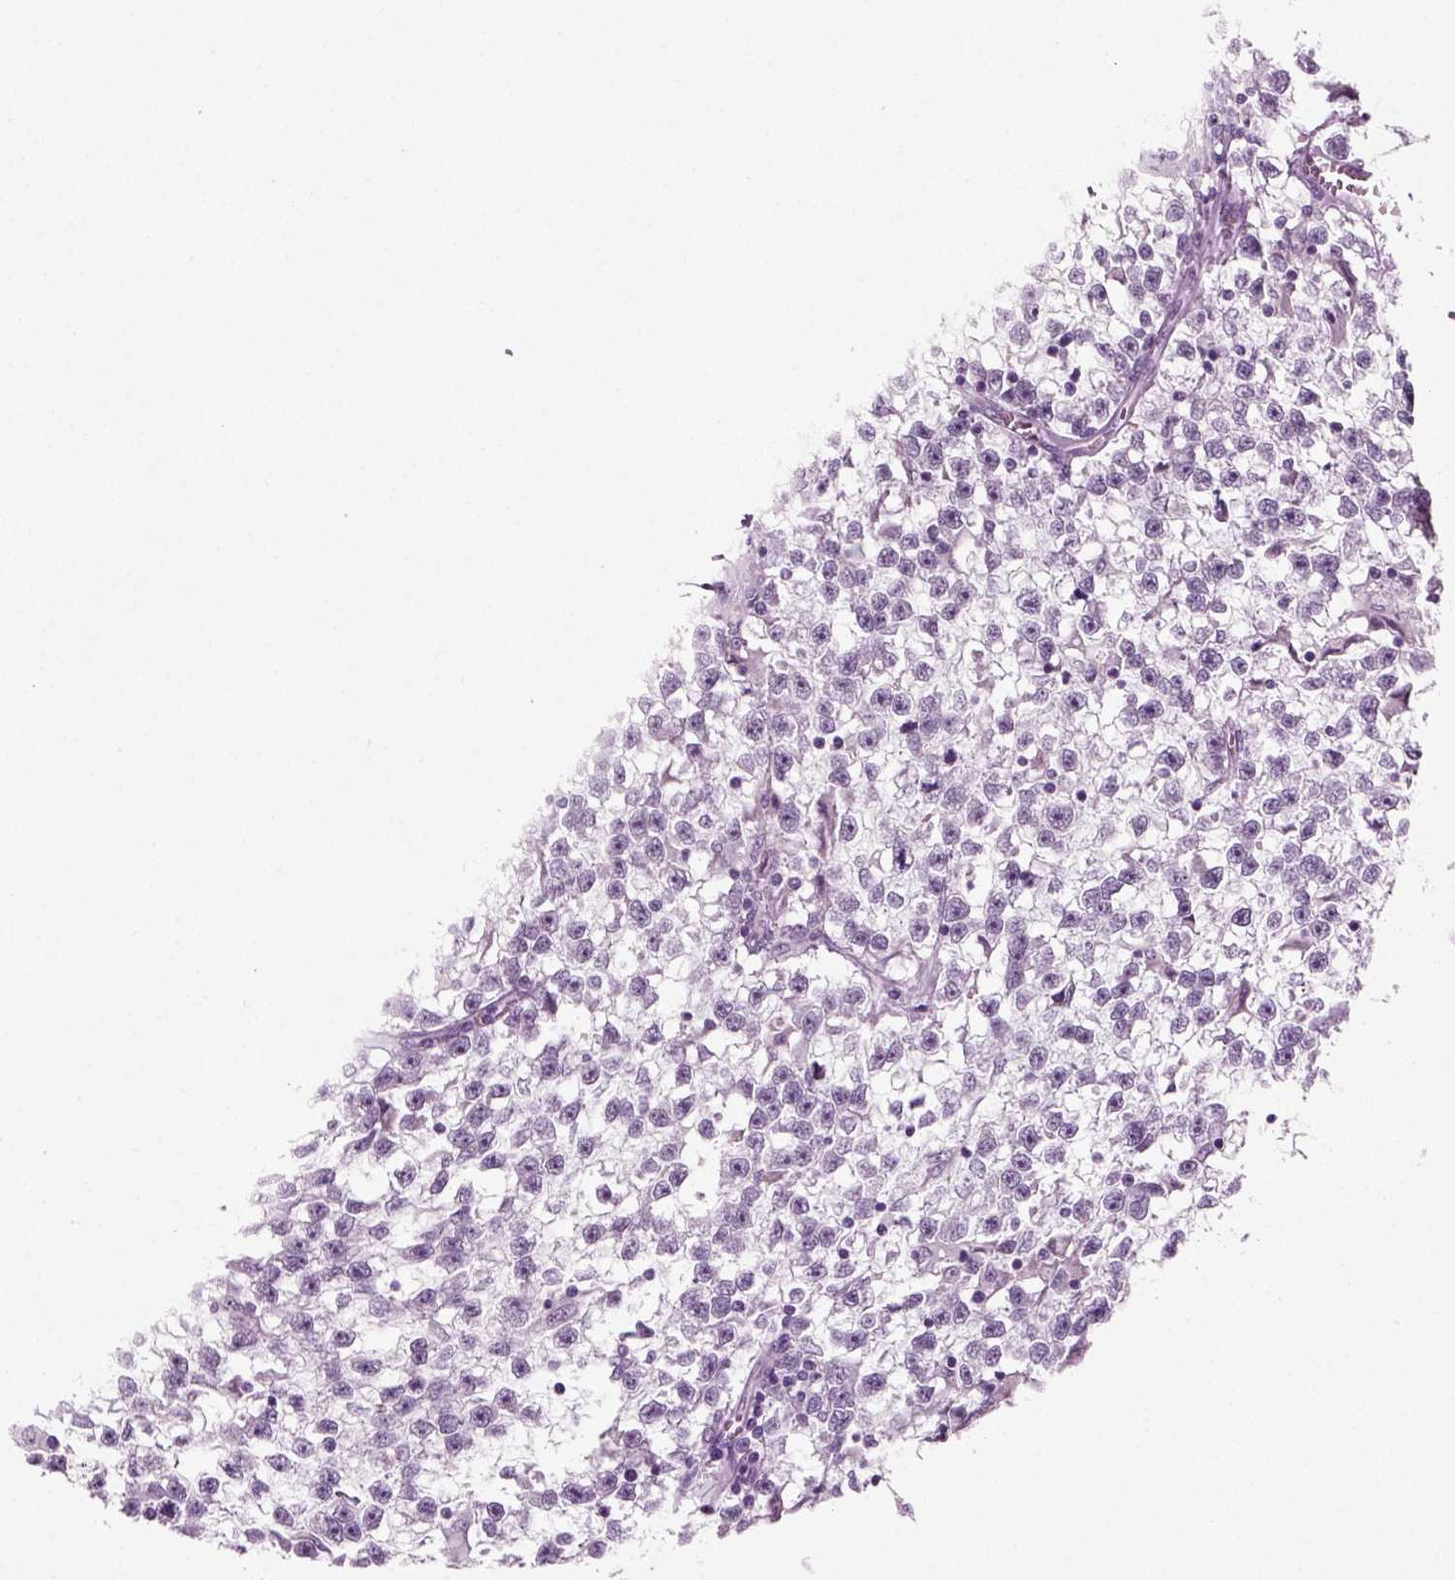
{"staining": {"intensity": "negative", "quantity": "none", "location": "none"}, "tissue": "testis cancer", "cell_type": "Tumor cells", "image_type": "cancer", "snomed": [{"axis": "morphology", "description": "Seminoma, NOS"}, {"axis": "topography", "description": "Testis"}], "caption": "Immunohistochemical staining of human testis cancer (seminoma) displays no significant positivity in tumor cells. Brightfield microscopy of immunohistochemistry (IHC) stained with DAB (3,3'-diaminobenzidine) (brown) and hematoxylin (blue), captured at high magnification.", "gene": "ZC2HC1C", "patient": {"sex": "male", "age": 31}}